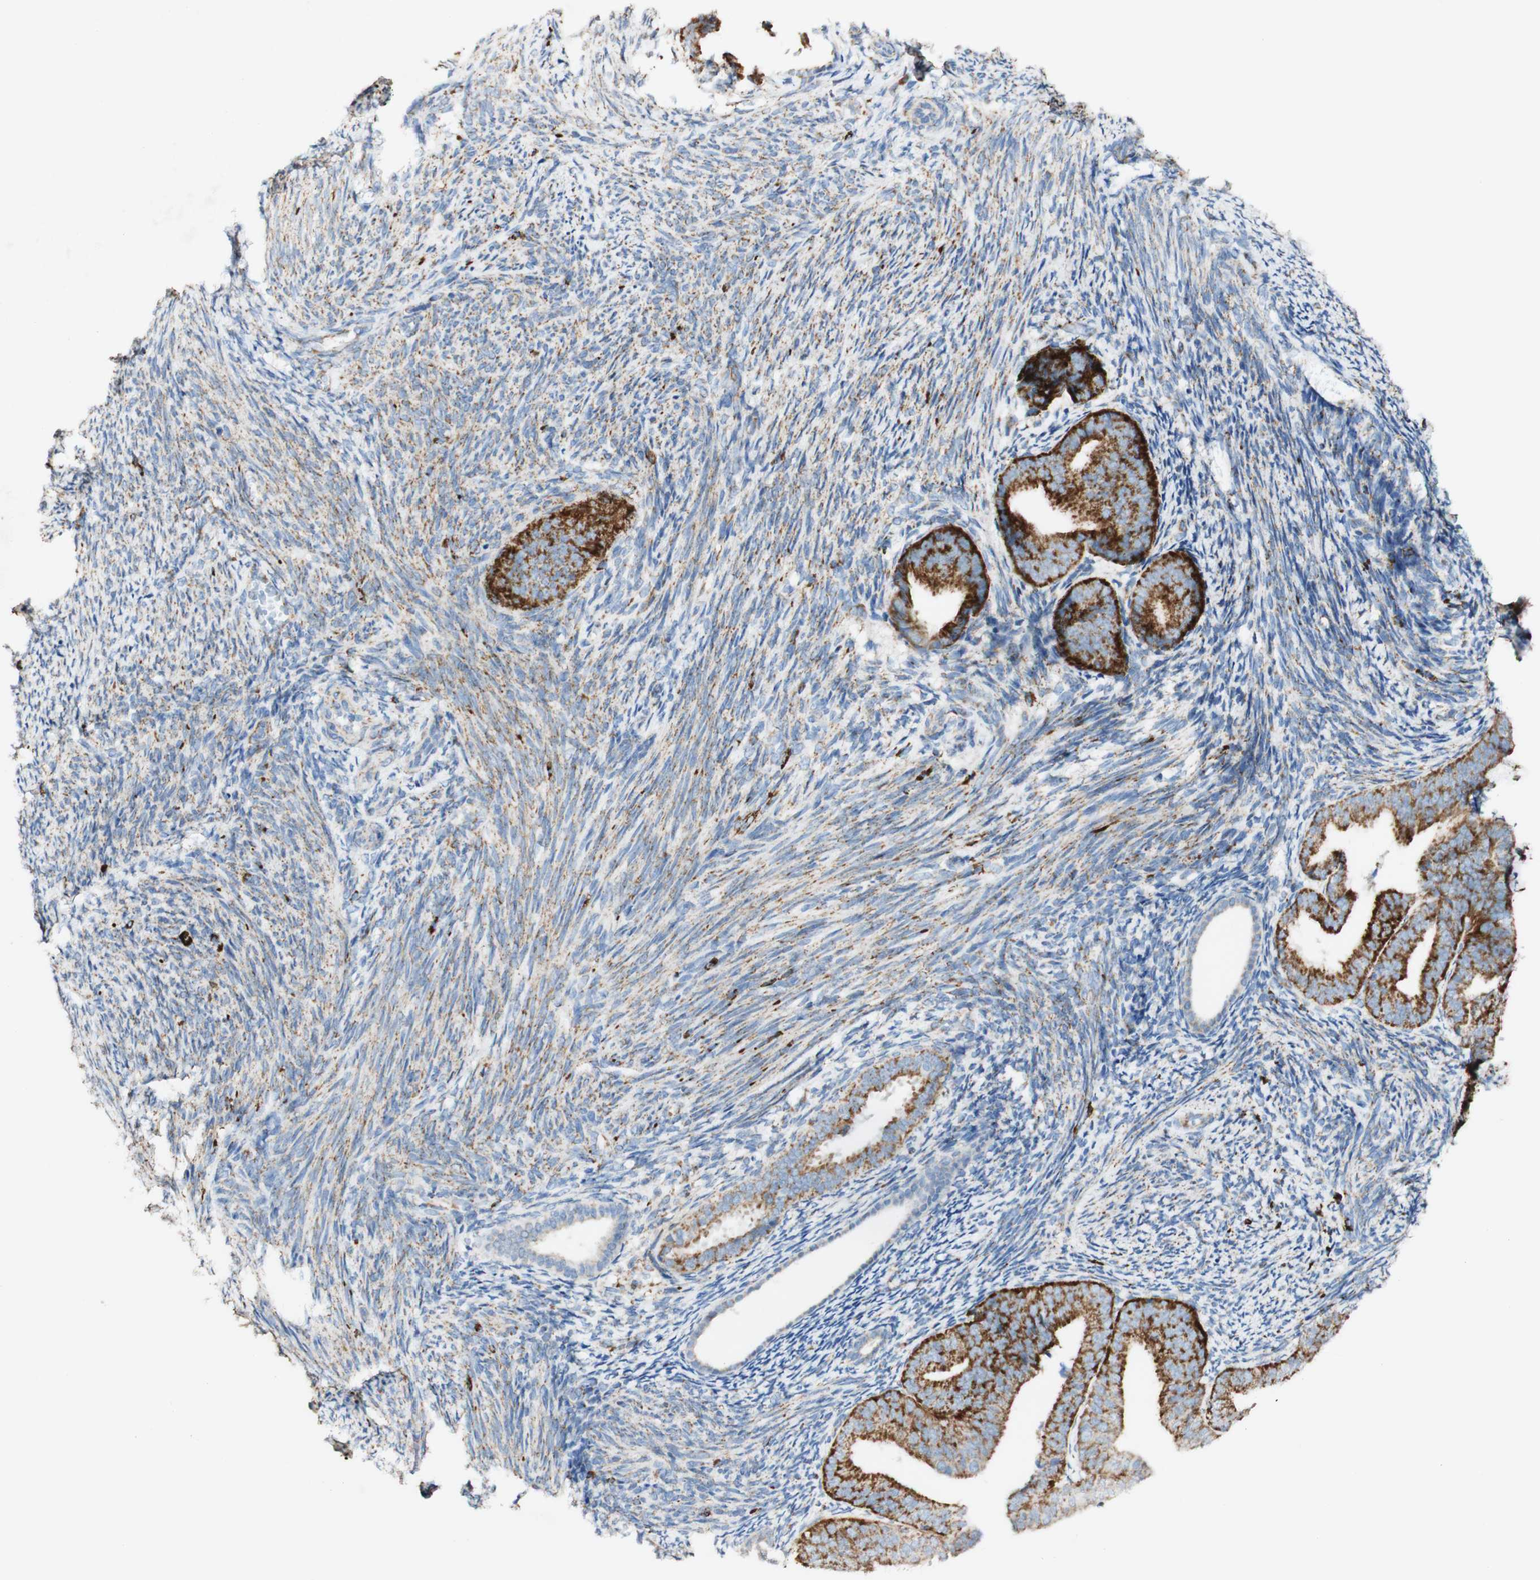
{"staining": {"intensity": "strong", "quantity": ">75%", "location": "cytoplasmic/membranous"}, "tissue": "endometrial cancer", "cell_type": "Tumor cells", "image_type": "cancer", "snomed": [{"axis": "morphology", "description": "Adenocarcinoma, NOS"}, {"axis": "topography", "description": "Endometrium"}], "caption": "Protein expression analysis of adenocarcinoma (endometrial) exhibits strong cytoplasmic/membranous staining in about >75% of tumor cells.", "gene": "OXCT1", "patient": {"sex": "female", "age": 63}}